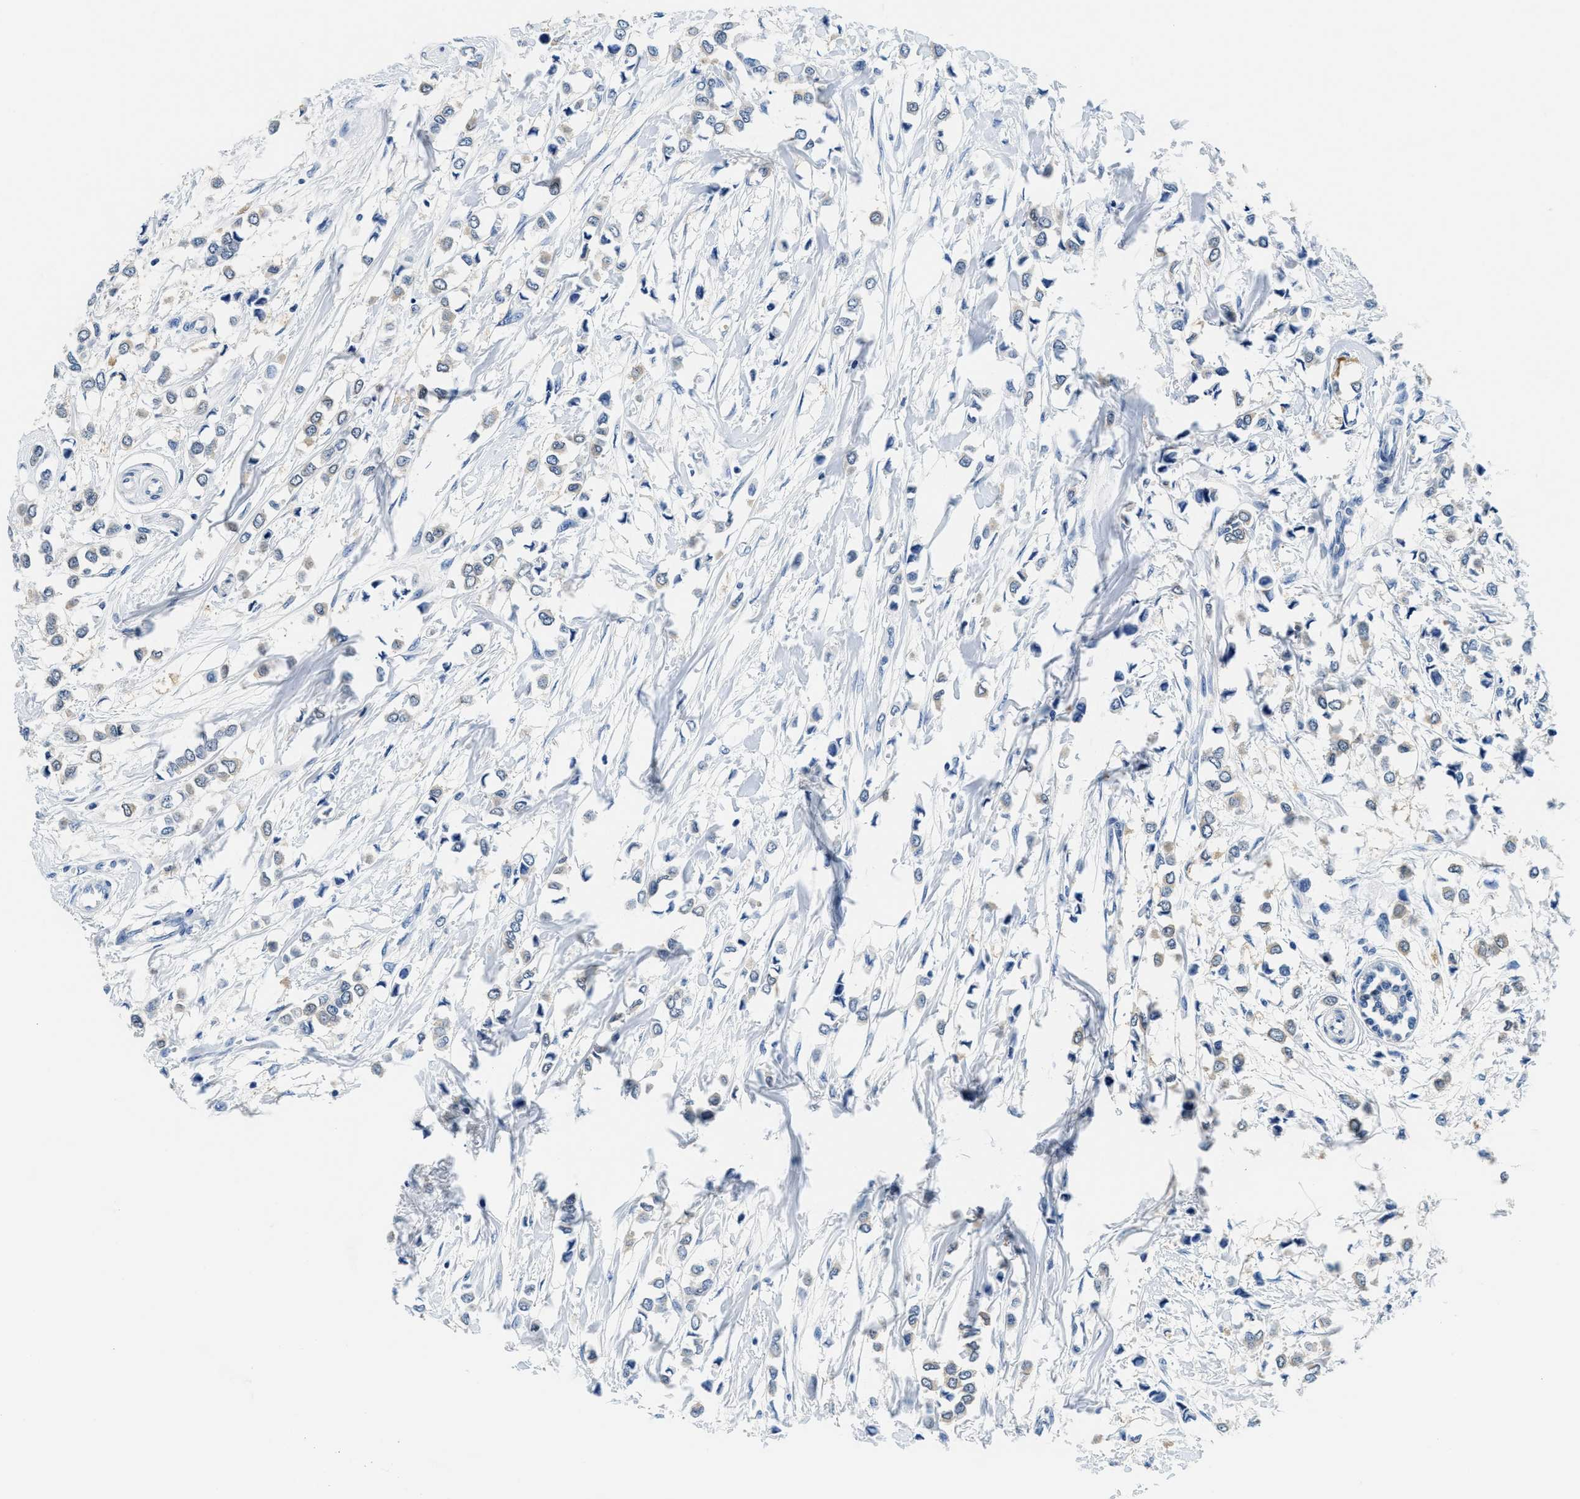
{"staining": {"intensity": "weak", "quantity": "<25%", "location": "cytoplasmic/membranous"}, "tissue": "breast cancer", "cell_type": "Tumor cells", "image_type": "cancer", "snomed": [{"axis": "morphology", "description": "Lobular carcinoma"}, {"axis": "topography", "description": "Breast"}], "caption": "This is an IHC image of human breast cancer (lobular carcinoma). There is no positivity in tumor cells.", "gene": "GSTM3", "patient": {"sex": "female", "age": 51}}